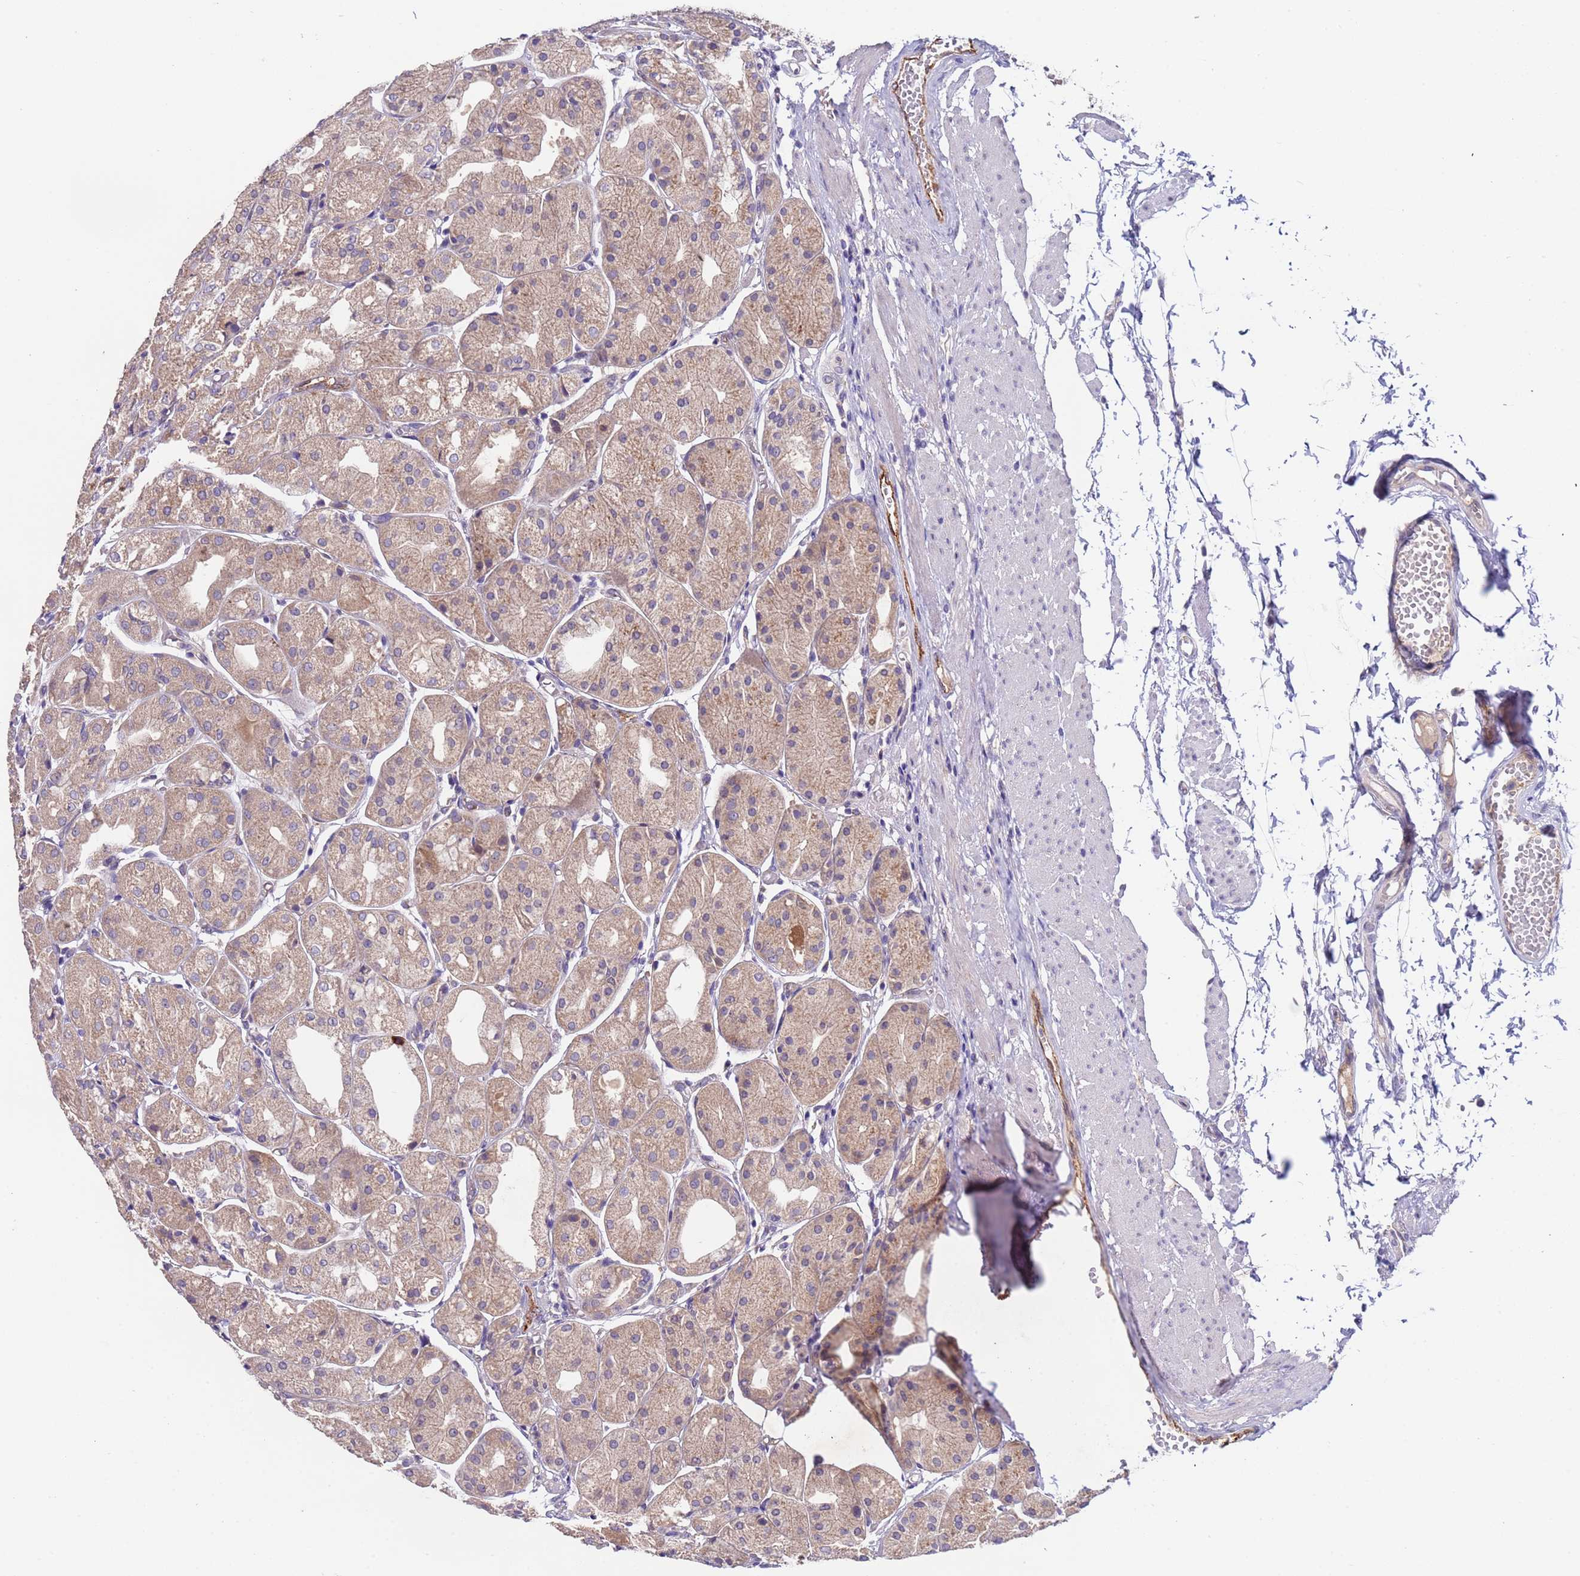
{"staining": {"intensity": "moderate", "quantity": ">75%", "location": "cytoplasmic/membranous"}, "tissue": "stomach", "cell_type": "Glandular cells", "image_type": "normal", "snomed": [{"axis": "morphology", "description": "Normal tissue, NOS"}, {"axis": "topography", "description": "Stomach, upper"}], "caption": "Protein staining exhibits moderate cytoplasmic/membranous positivity in about >75% of glandular cells in unremarkable stomach.", "gene": "ZNF248", "patient": {"sex": "male", "age": 72}}